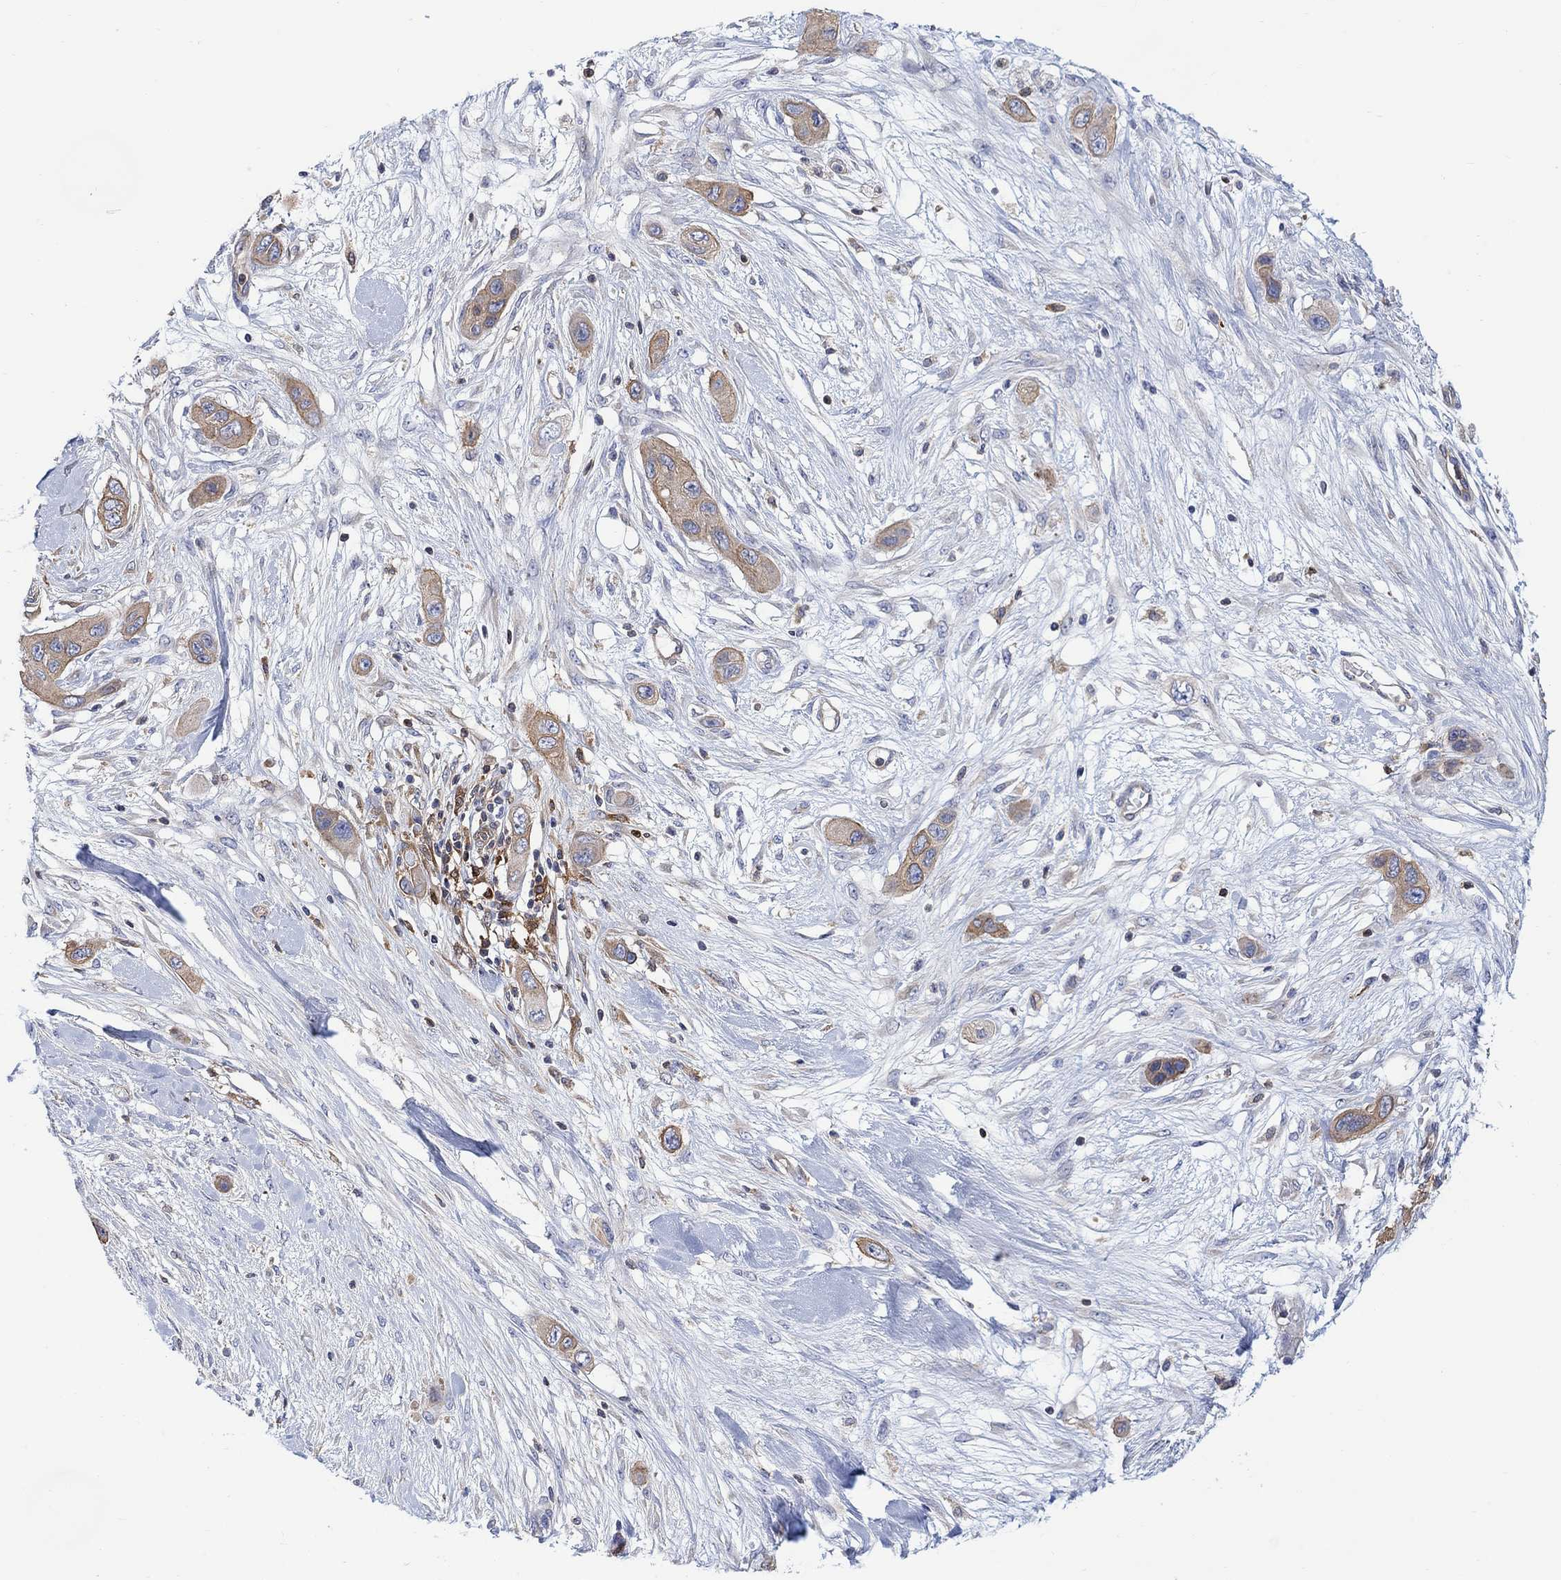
{"staining": {"intensity": "moderate", "quantity": "25%-75%", "location": "cytoplasmic/membranous"}, "tissue": "skin cancer", "cell_type": "Tumor cells", "image_type": "cancer", "snomed": [{"axis": "morphology", "description": "Squamous cell carcinoma, NOS"}, {"axis": "topography", "description": "Skin"}], "caption": "Skin cancer was stained to show a protein in brown. There is medium levels of moderate cytoplasmic/membranous positivity in approximately 25%-75% of tumor cells.", "gene": "GBP5", "patient": {"sex": "male", "age": 79}}